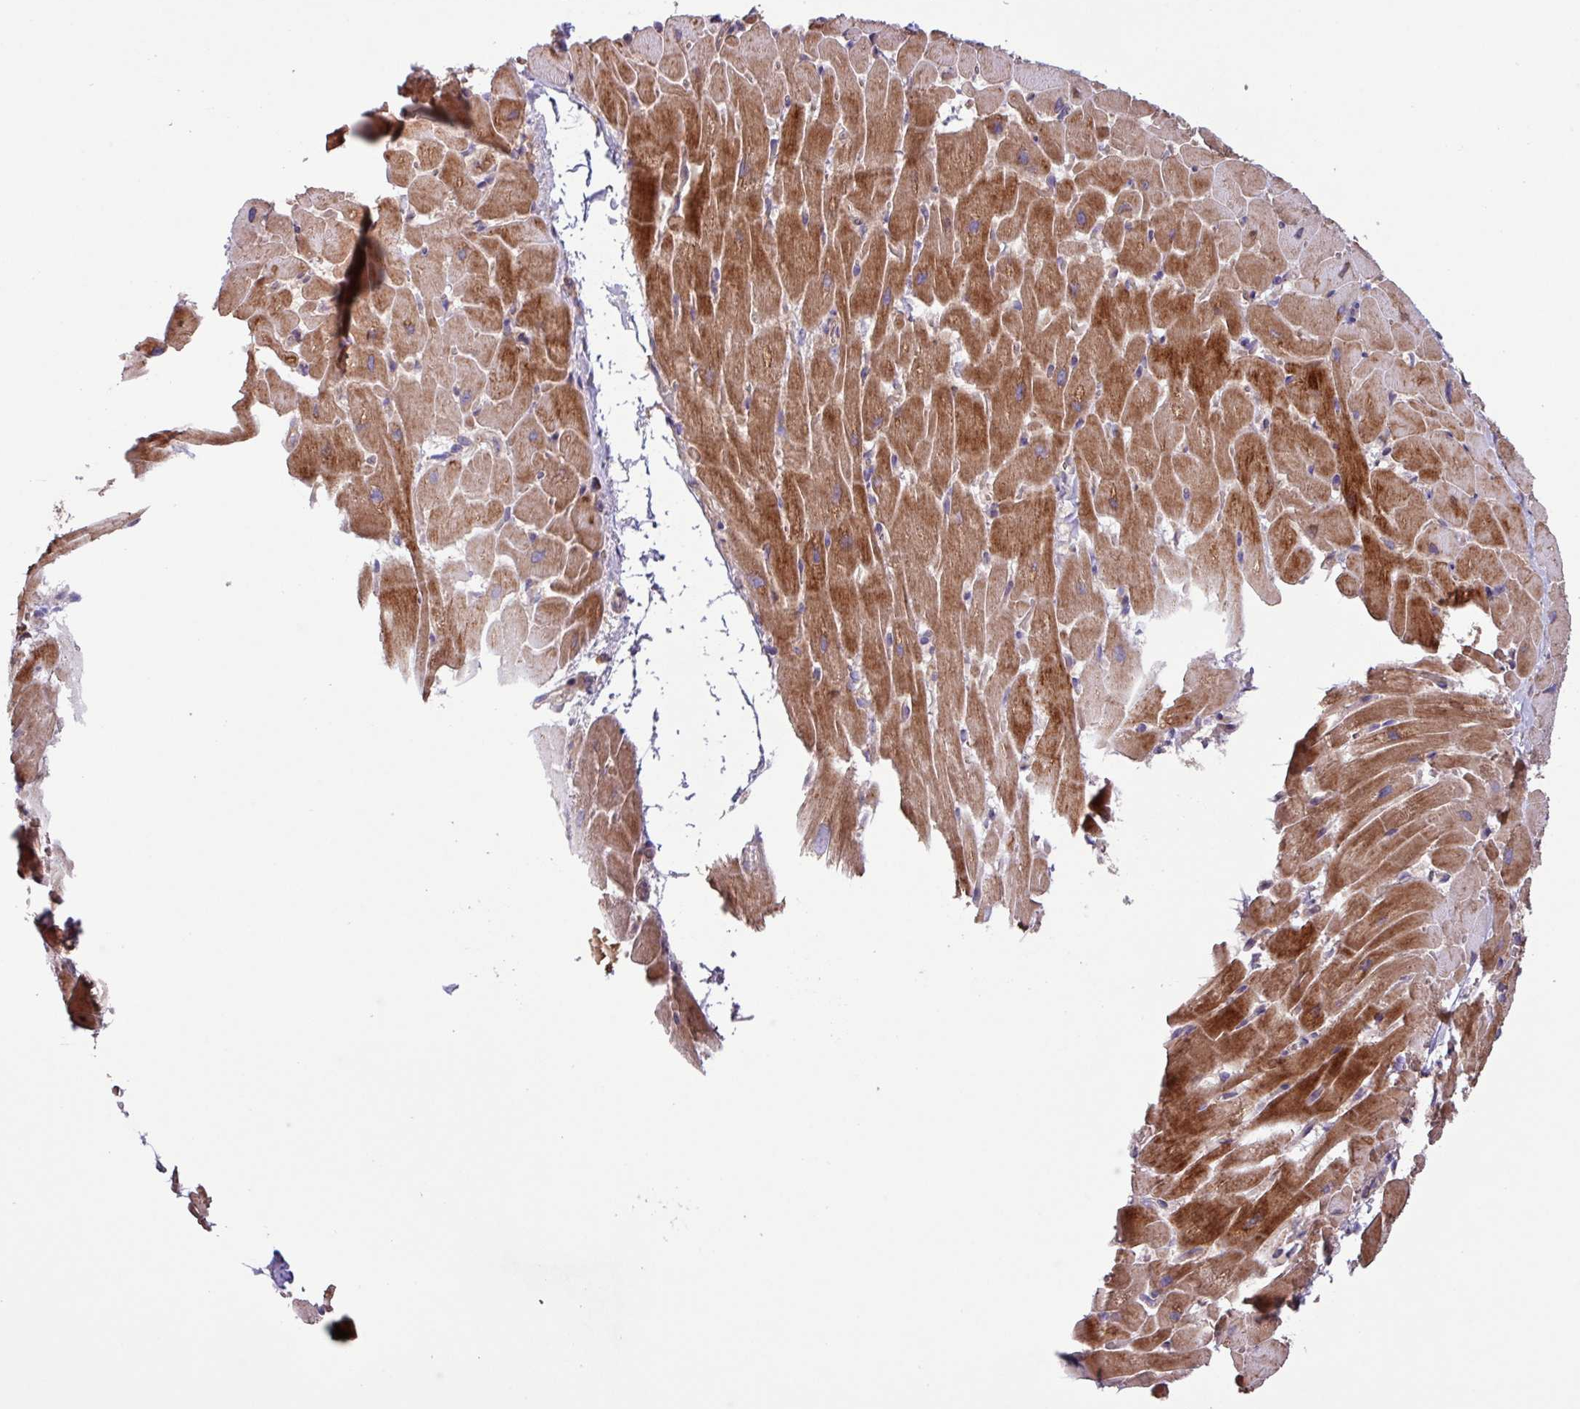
{"staining": {"intensity": "moderate", "quantity": ">75%", "location": "cytoplasmic/membranous"}, "tissue": "heart muscle", "cell_type": "Cardiomyocytes", "image_type": "normal", "snomed": [{"axis": "morphology", "description": "Normal tissue, NOS"}, {"axis": "topography", "description": "Heart"}], "caption": "The immunohistochemical stain highlights moderate cytoplasmic/membranous positivity in cardiomyocytes of normal heart muscle. Using DAB (3,3'-diaminobenzidine) (brown) and hematoxylin (blue) stains, captured at high magnification using brightfield microscopy.", "gene": "PTPRQ", "patient": {"sex": "male", "age": 37}}